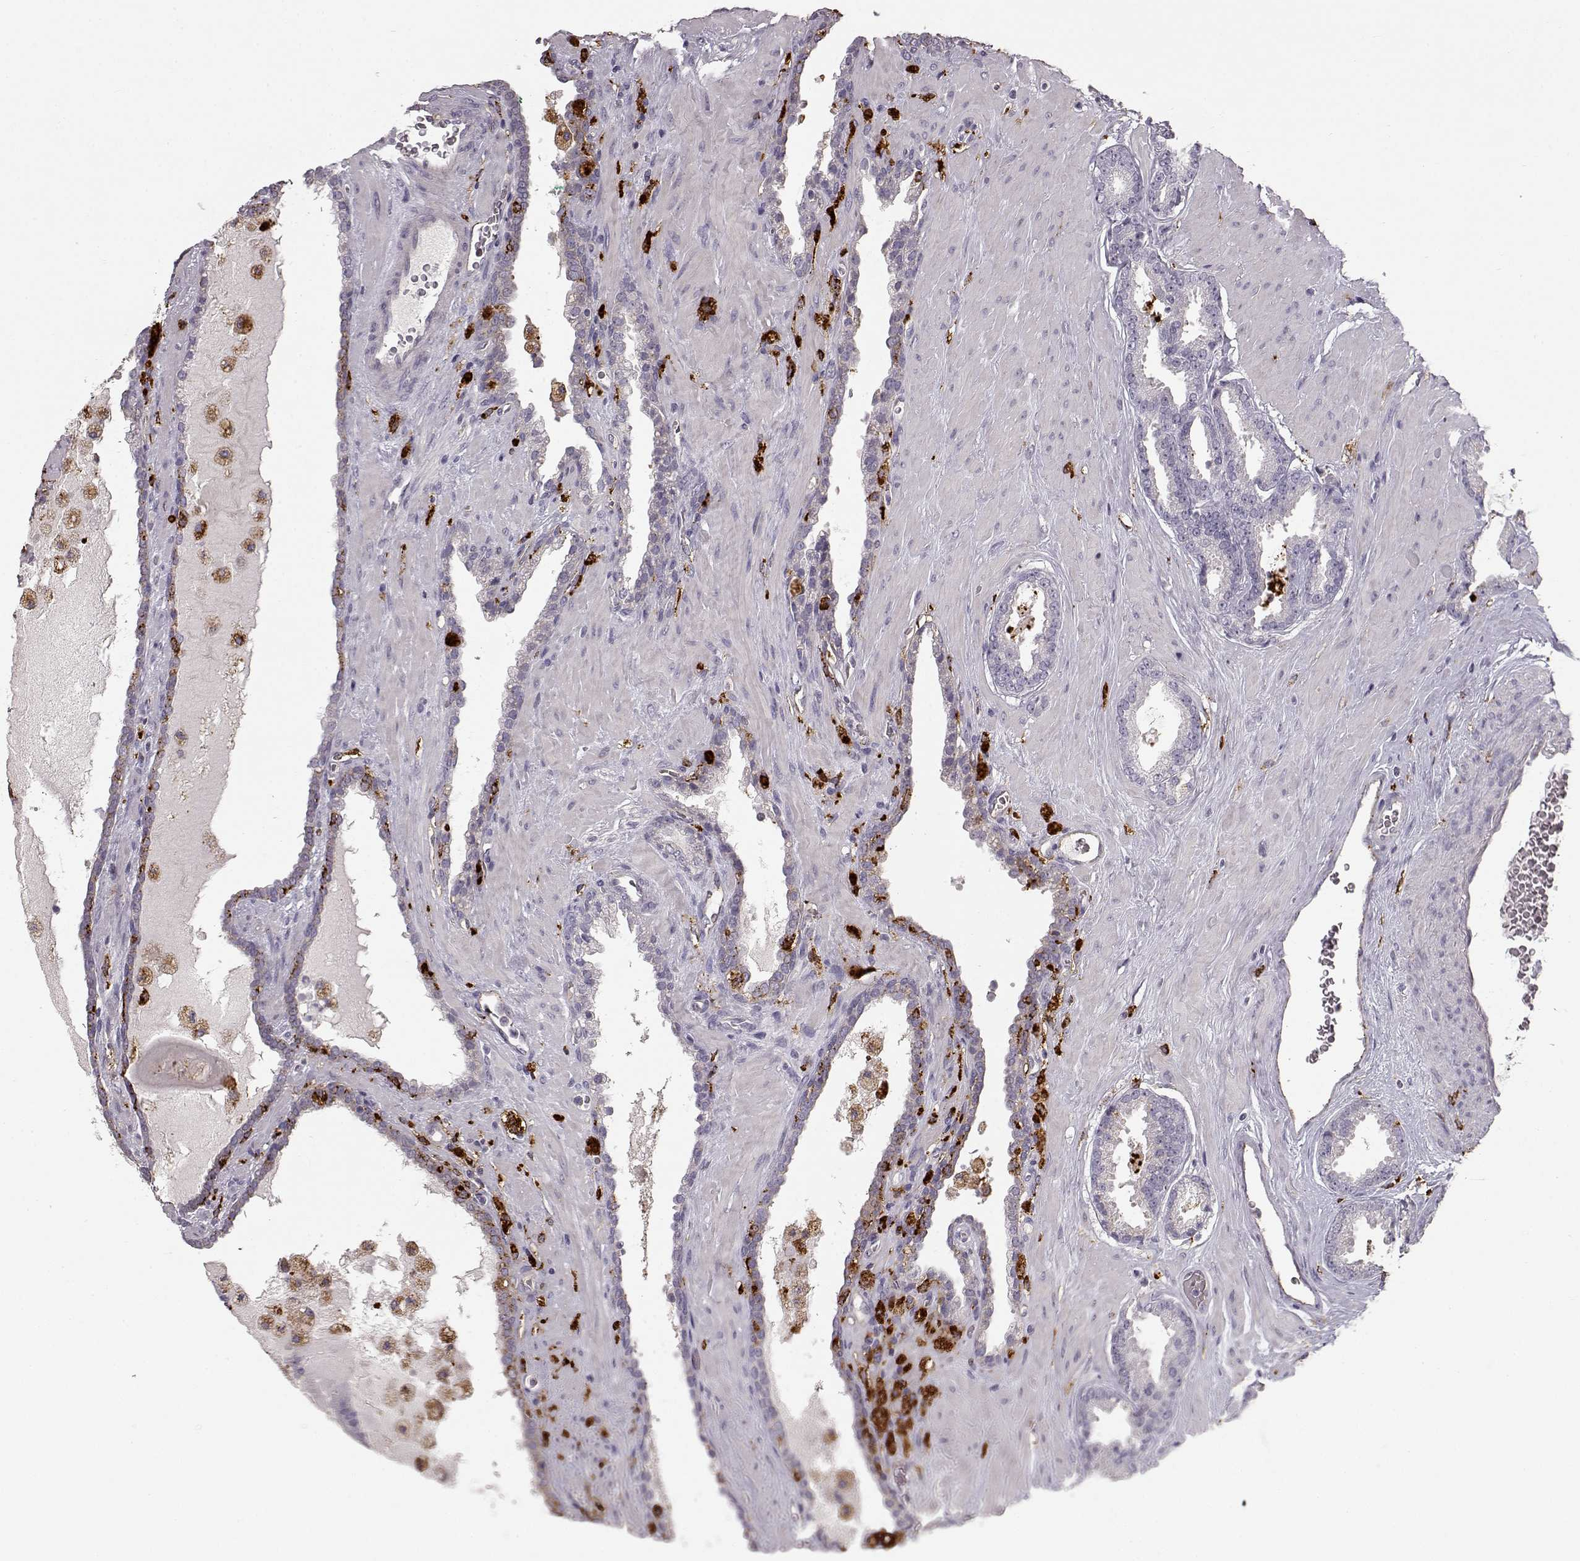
{"staining": {"intensity": "negative", "quantity": "none", "location": "none"}, "tissue": "prostate cancer", "cell_type": "Tumor cells", "image_type": "cancer", "snomed": [{"axis": "morphology", "description": "Adenocarcinoma, Low grade"}, {"axis": "topography", "description": "Prostate"}], "caption": "DAB immunohistochemical staining of prostate adenocarcinoma (low-grade) reveals no significant expression in tumor cells.", "gene": "CCNF", "patient": {"sex": "male", "age": 62}}